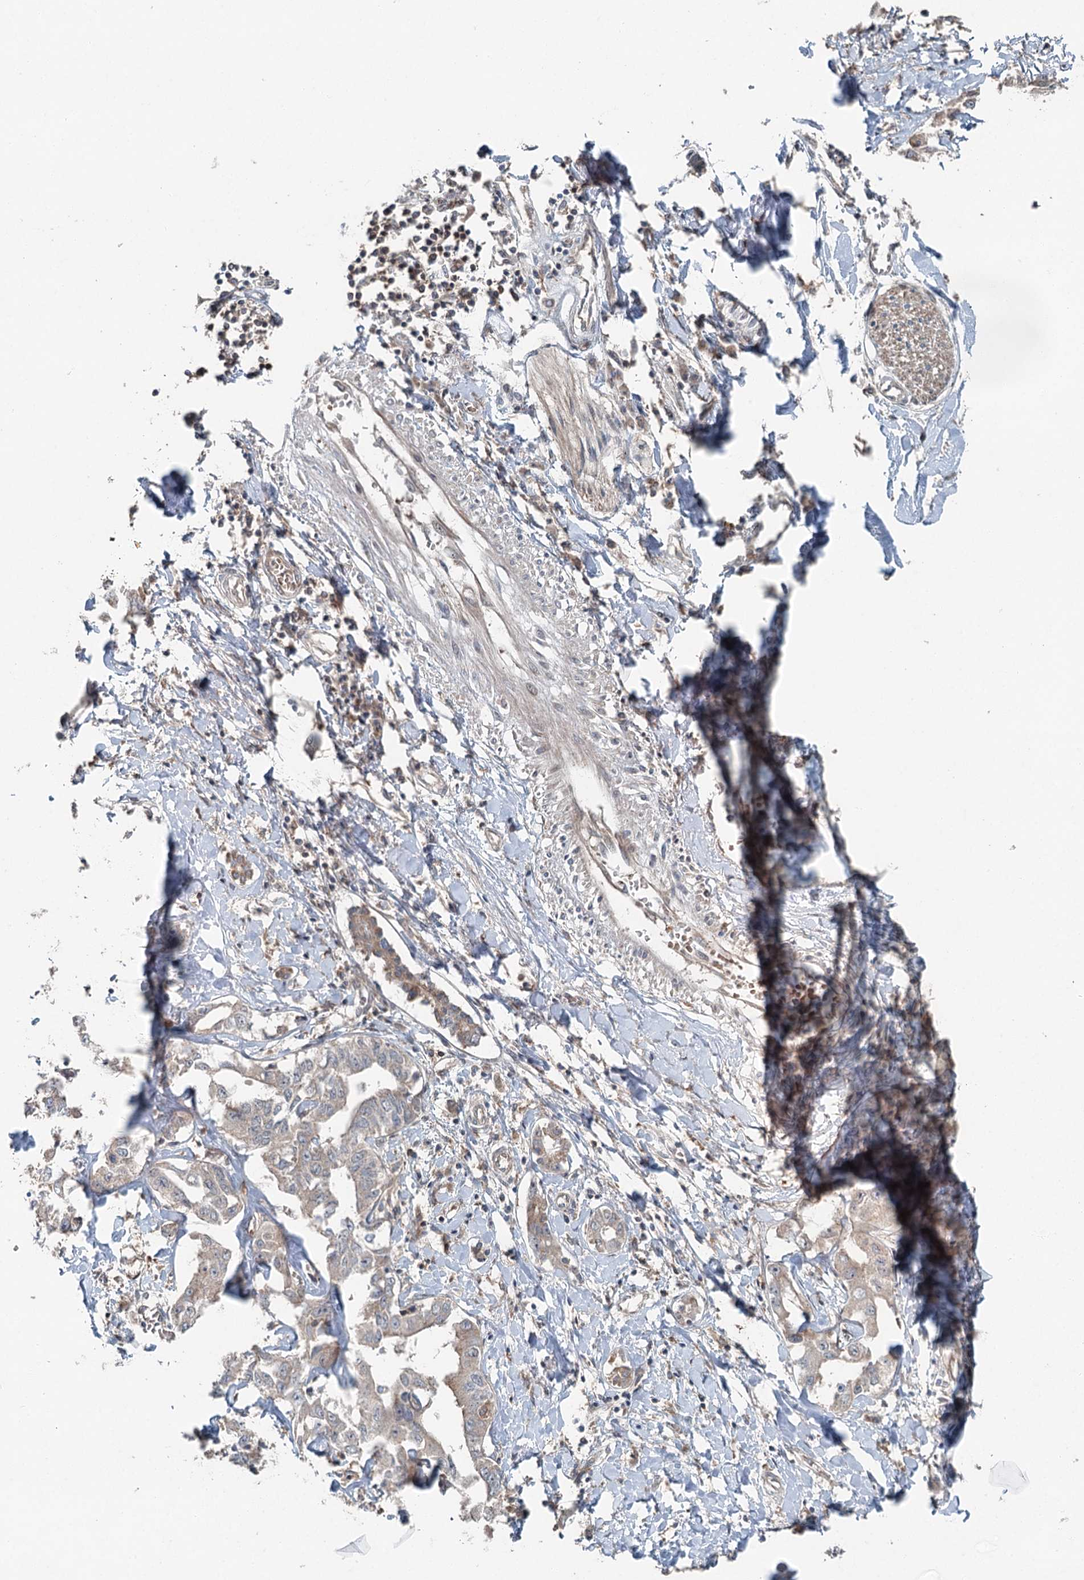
{"staining": {"intensity": "weak", "quantity": "25%-75%", "location": "cytoplasmic/membranous"}, "tissue": "liver cancer", "cell_type": "Tumor cells", "image_type": "cancer", "snomed": [{"axis": "morphology", "description": "Cholangiocarcinoma"}, {"axis": "topography", "description": "Liver"}], "caption": "Liver cholangiocarcinoma tissue demonstrates weak cytoplasmic/membranous expression in approximately 25%-75% of tumor cells", "gene": "SKIC3", "patient": {"sex": "male", "age": 59}}